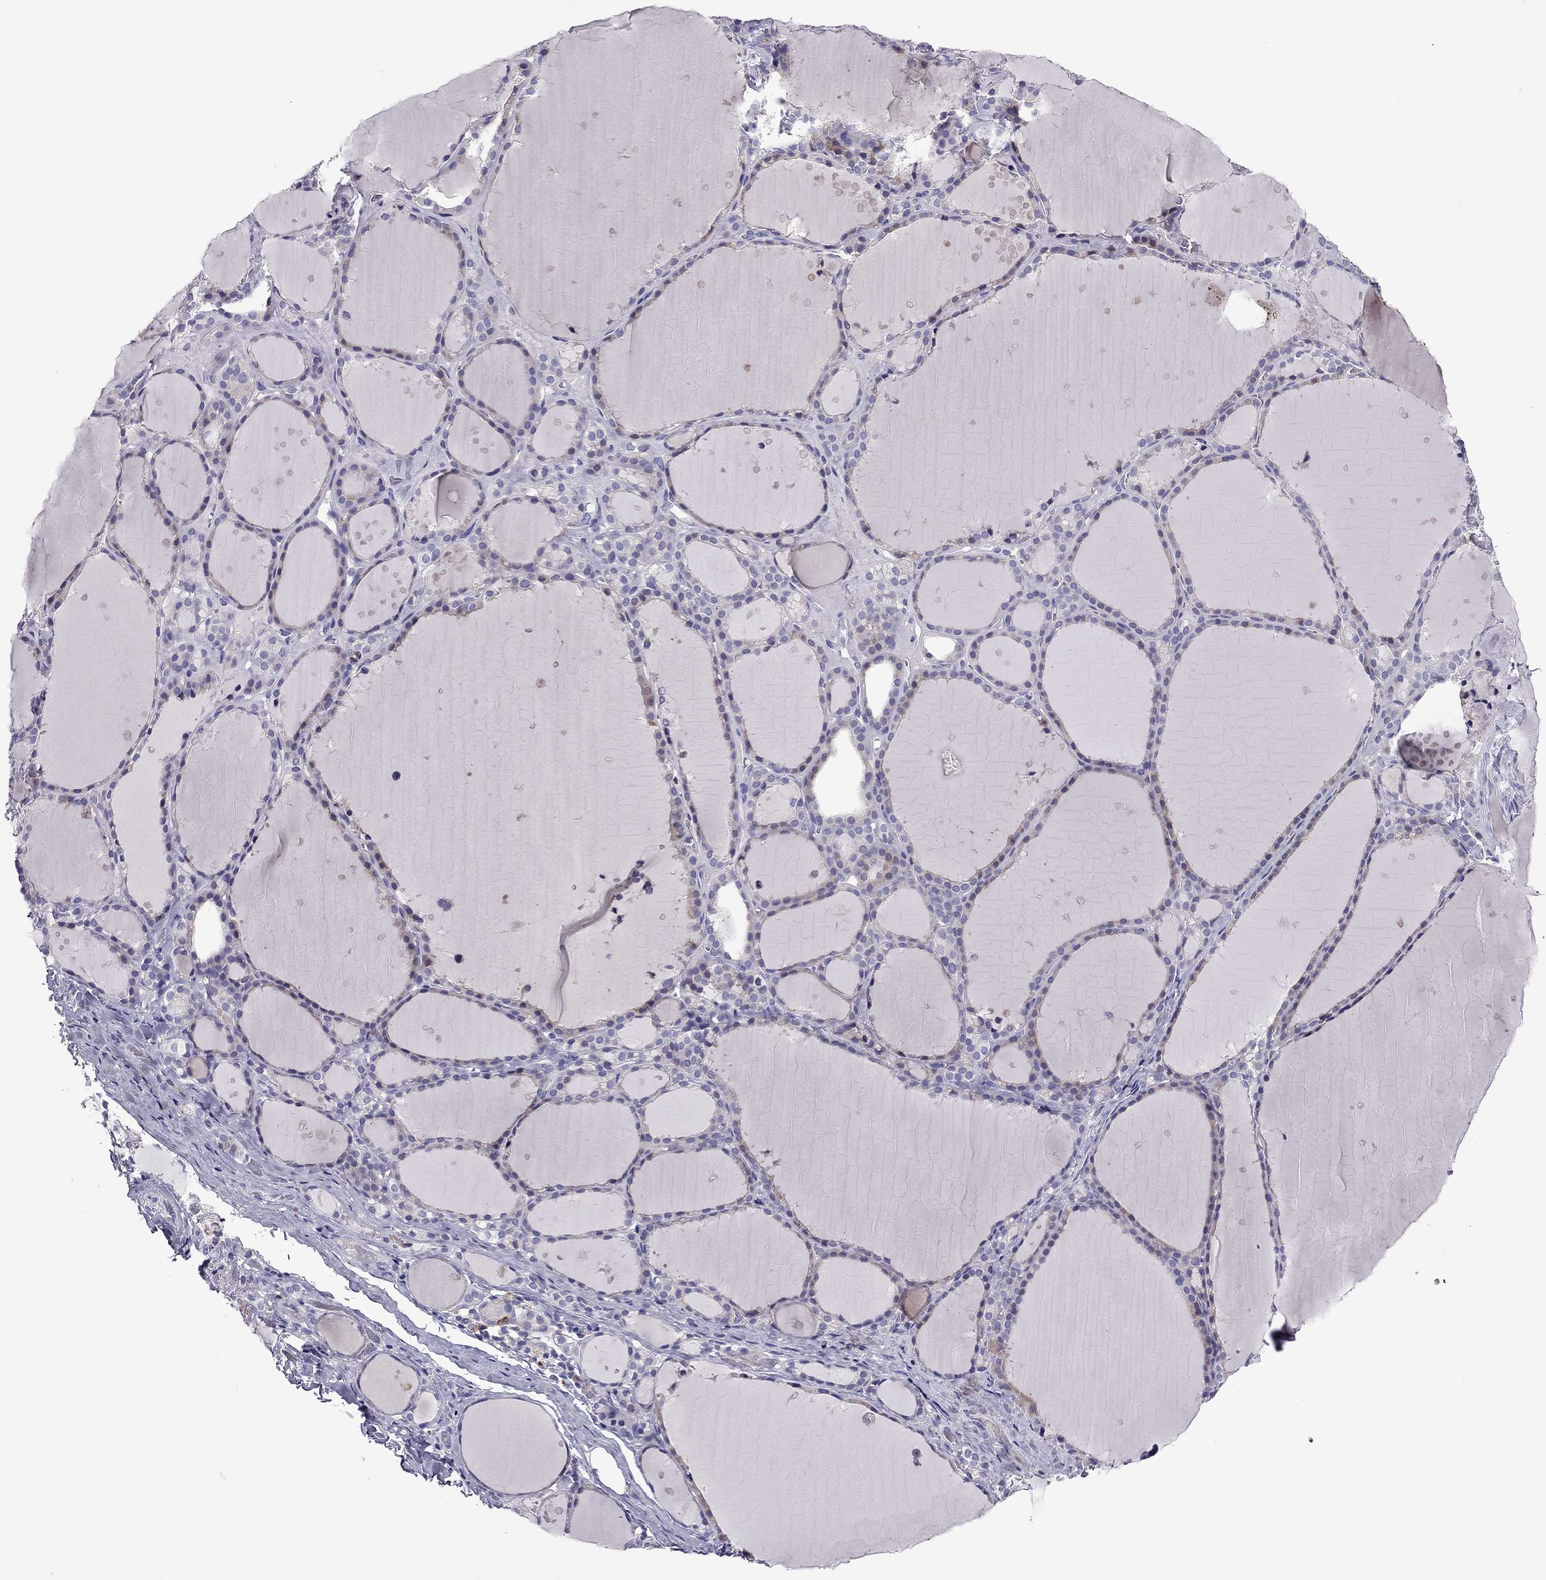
{"staining": {"intensity": "negative", "quantity": "none", "location": "none"}, "tissue": "thyroid gland", "cell_type": "Glandular cells", "image_type": "normal", "snomed": [{"axis": "morphology", "description": "Normal tissue, NOS"}, {"axis": "topography", "description": "Thyroid gland"}], "caption": "A high-resolution histopathology image shows immunohistochemistry (IHC) staining of unremarkable thyroid gland, which exhibits no significant positivity in glandular cells. The staining was performed using DAB (3,3'-diaminobenzidine) to visualize the protein expression in brown, while the nuclei were stained in blue with hematoxylin (Magnification: 20x).", "gene": "TSSK4", "patient": {"sex": "male", "age": 68}}